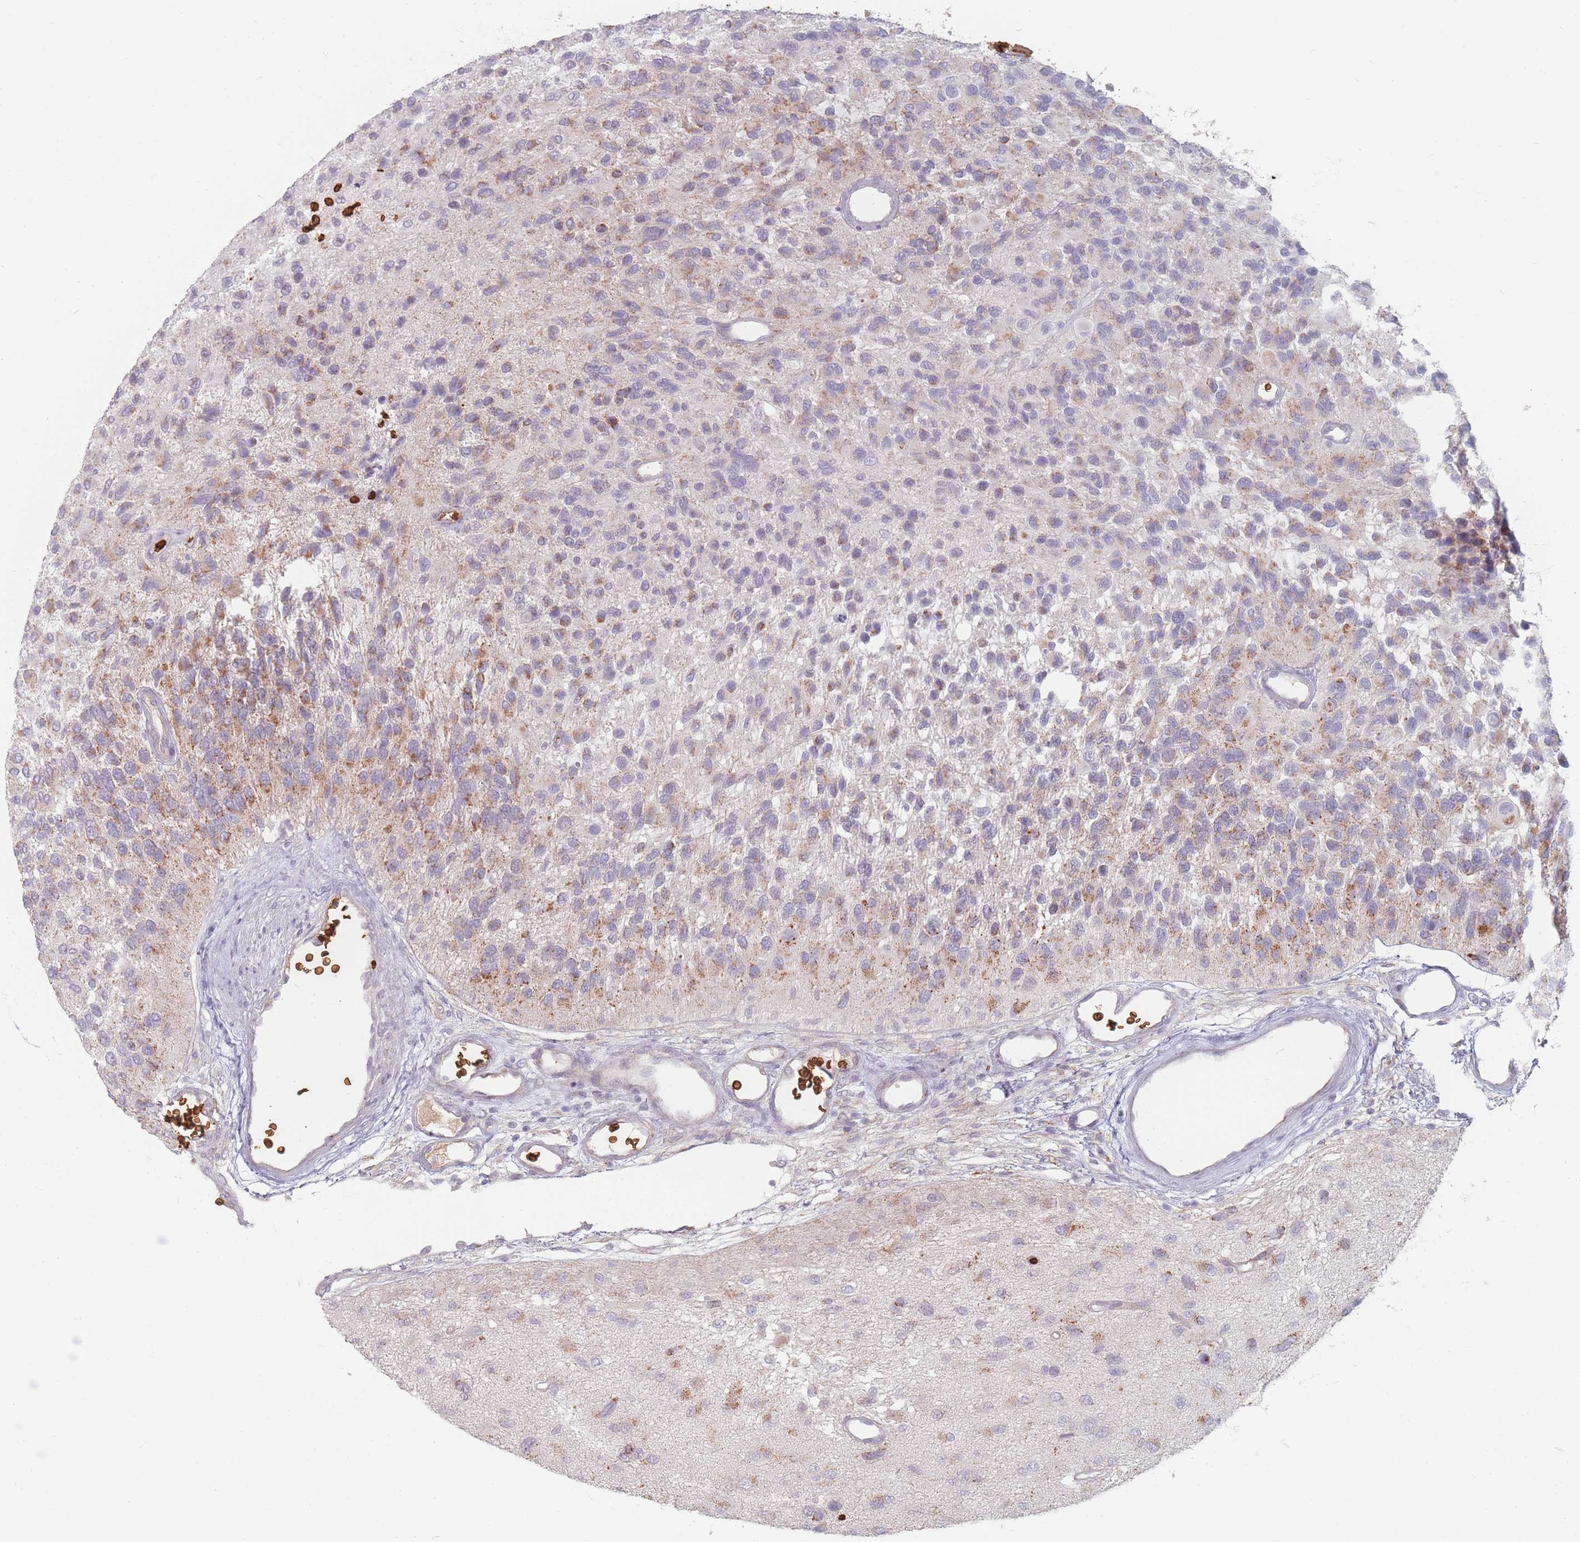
{"staining": {"intensity": "moderate", "quantity": "25%-75%", "location": "cytoplasmic/membranous"}, "tissue": "glioma", "cell_type": "Tumor cells", "image_type": "cancer", "snomed": [{"axis": "morphology", "description": "Glioma, malignant, High grade"}, {"axis": "topography", "description": "Brain"}], "caption": "Brown immunohistochemical staining in human malignant glioma (high-grade) displays moderate cytoplasmic/membranous staining in approximately 25%-75% of tumor cells.", "gene": "SLC2A6", "patient": {"sex": "male", "age": 77}}